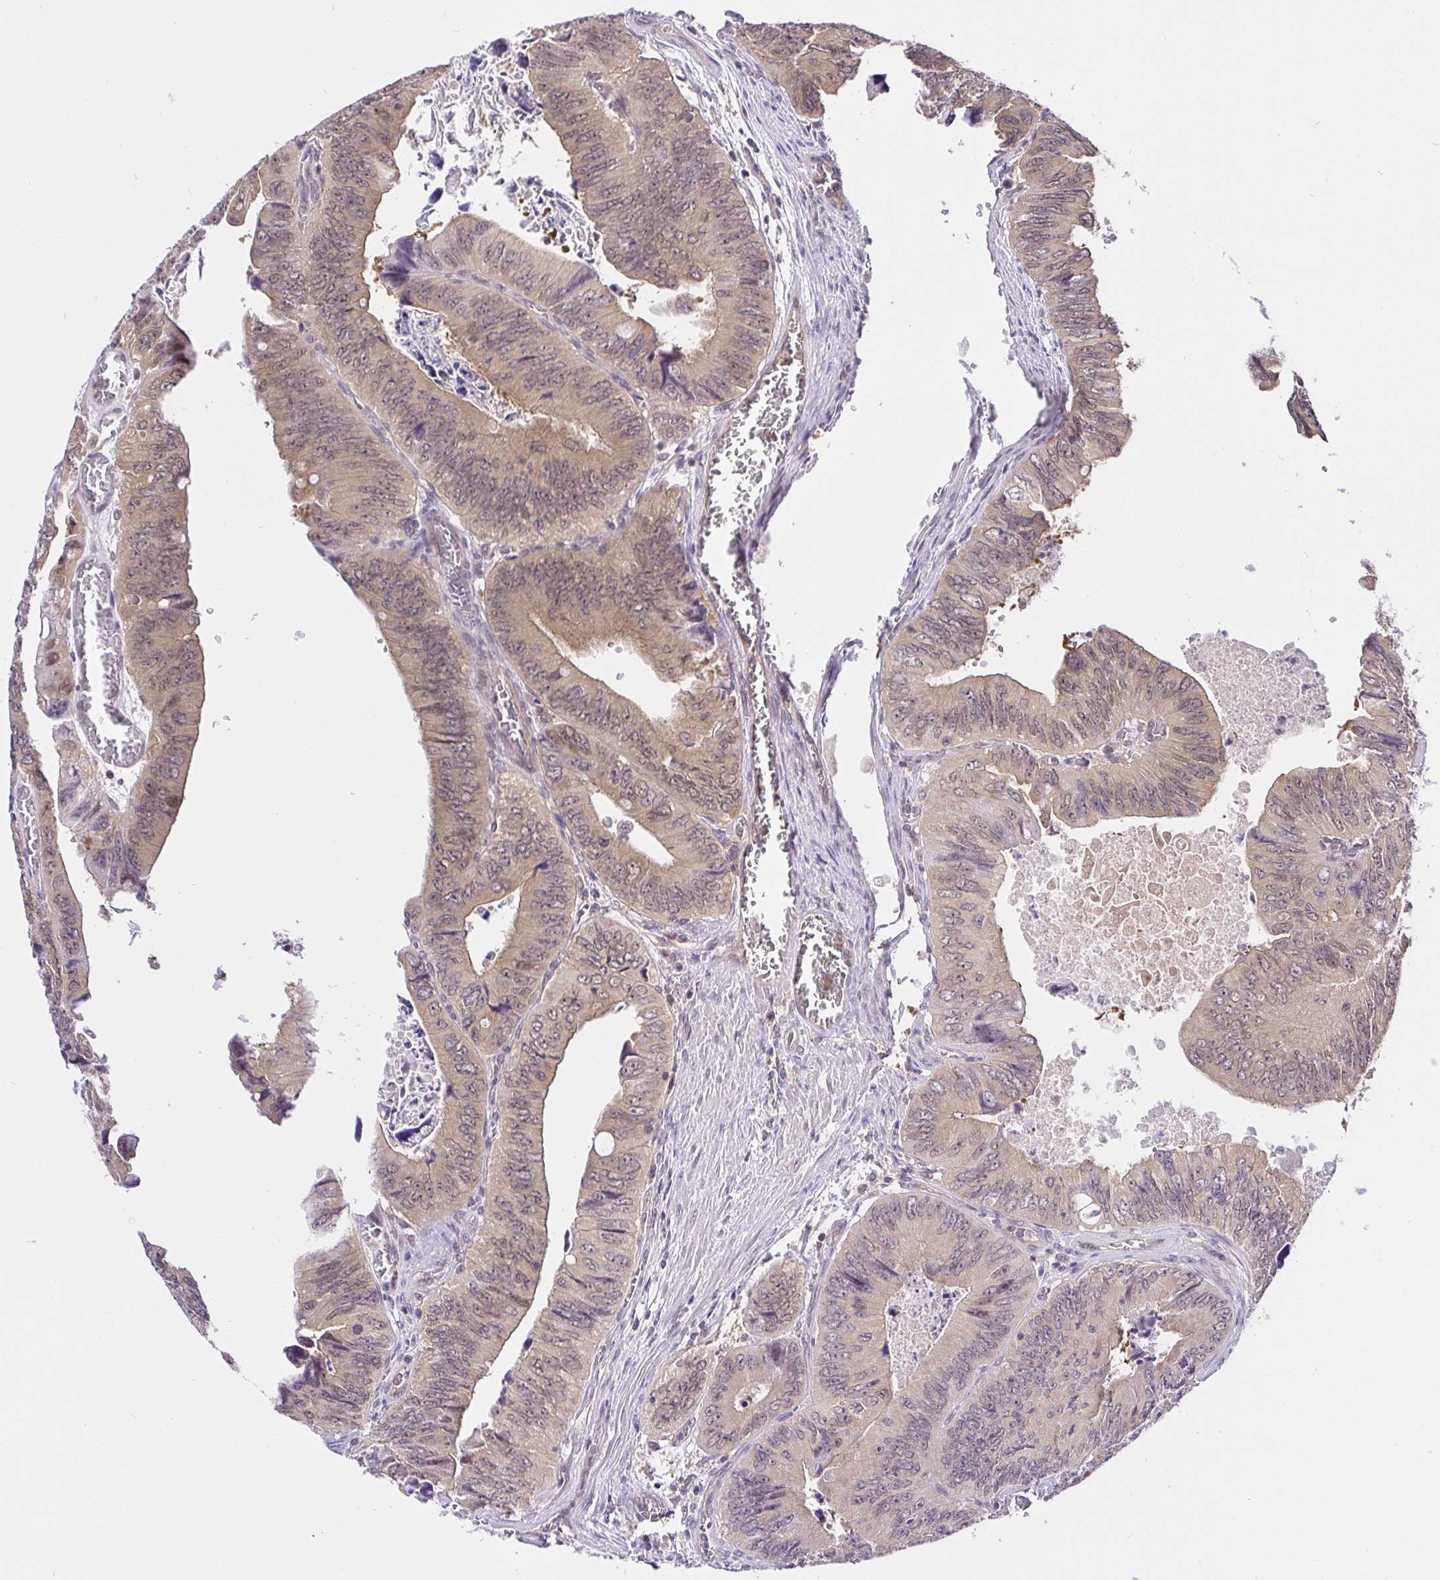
{"staining": {"intensity": "weak", "quantity": ">75%", "location": "cytoplasmic/membranous,nuclear"}, "tissue": "colorectal cancer", "cell_type": "Tumor cells", "image_type": "cancer", "snomed": [{"axis": "morphology", "description": "Adenocarcinoma, NOS"}, {"axis": "topography", "description": "Colon"}], "caption": "This is a histology image of immunohistochemistry (IHC) staining of adenocarcinoma (colorectal), which shows weak positivity in the cytoplasmic/membranous and nuclear of tumor cells.", "gene": "UBE2M", "patient": {"sex": "female", "age": 84}}